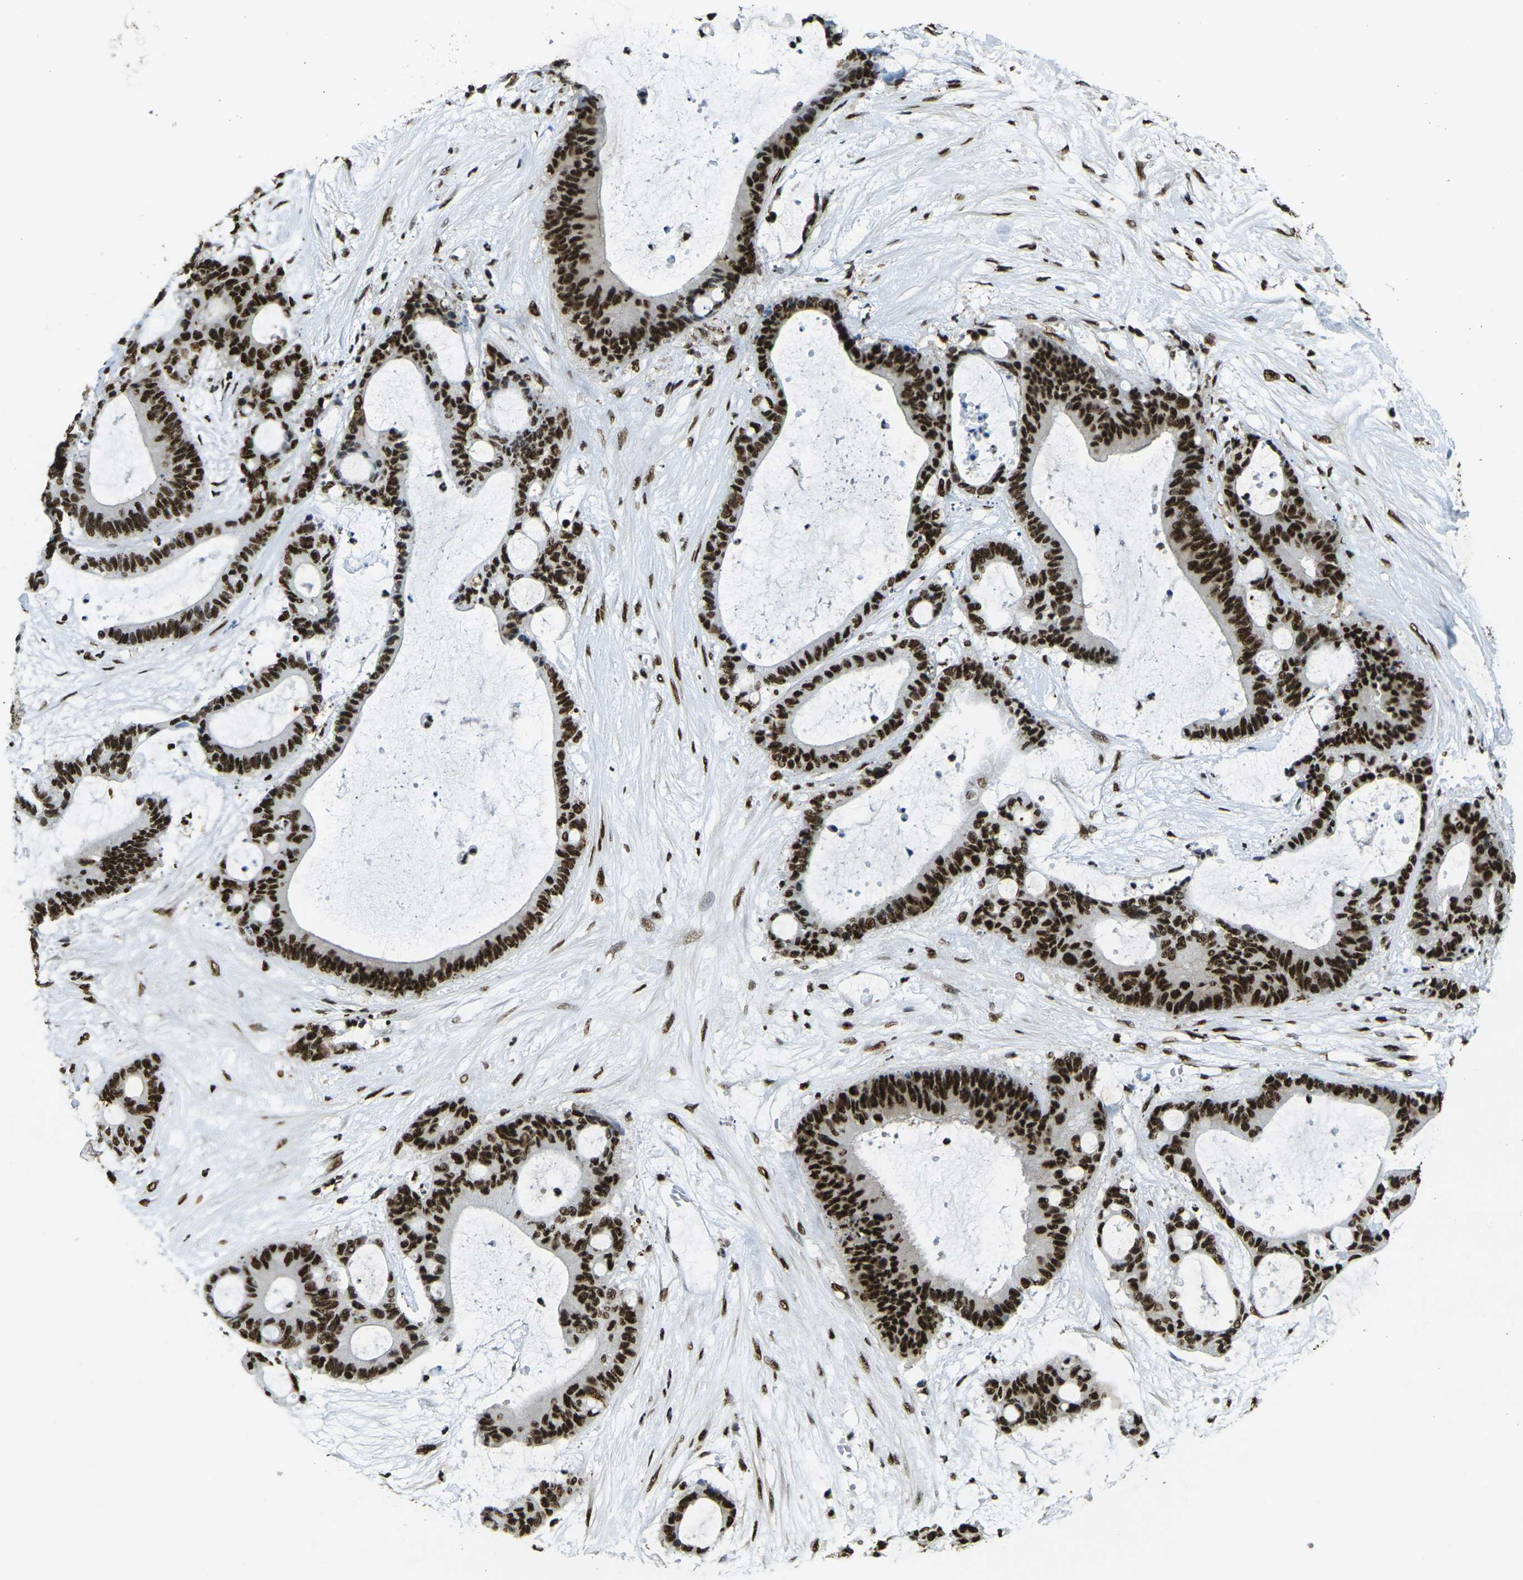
{"staining": {"intensity": "strong", "quantity": ">75%", "location": "nuclear"}, "tissue": "liver cancer", "cell_type": "Tumor cells", "image_type": "cancer", "snomed": [{"axis": "morphology", "description": "Cholangiocarcinoma"}, {"axis": "topography", "description": "Liver"}], "caption": "DAB (3,3'-diaminobenzidine) immunohistochemical staining of cholangiocarcinoma (liver) shows strong nuclear protein expression in approximately >75% of tumor cells.", "gene": "SMARCC1", "patient": {"sex": "female", "age": 73}}